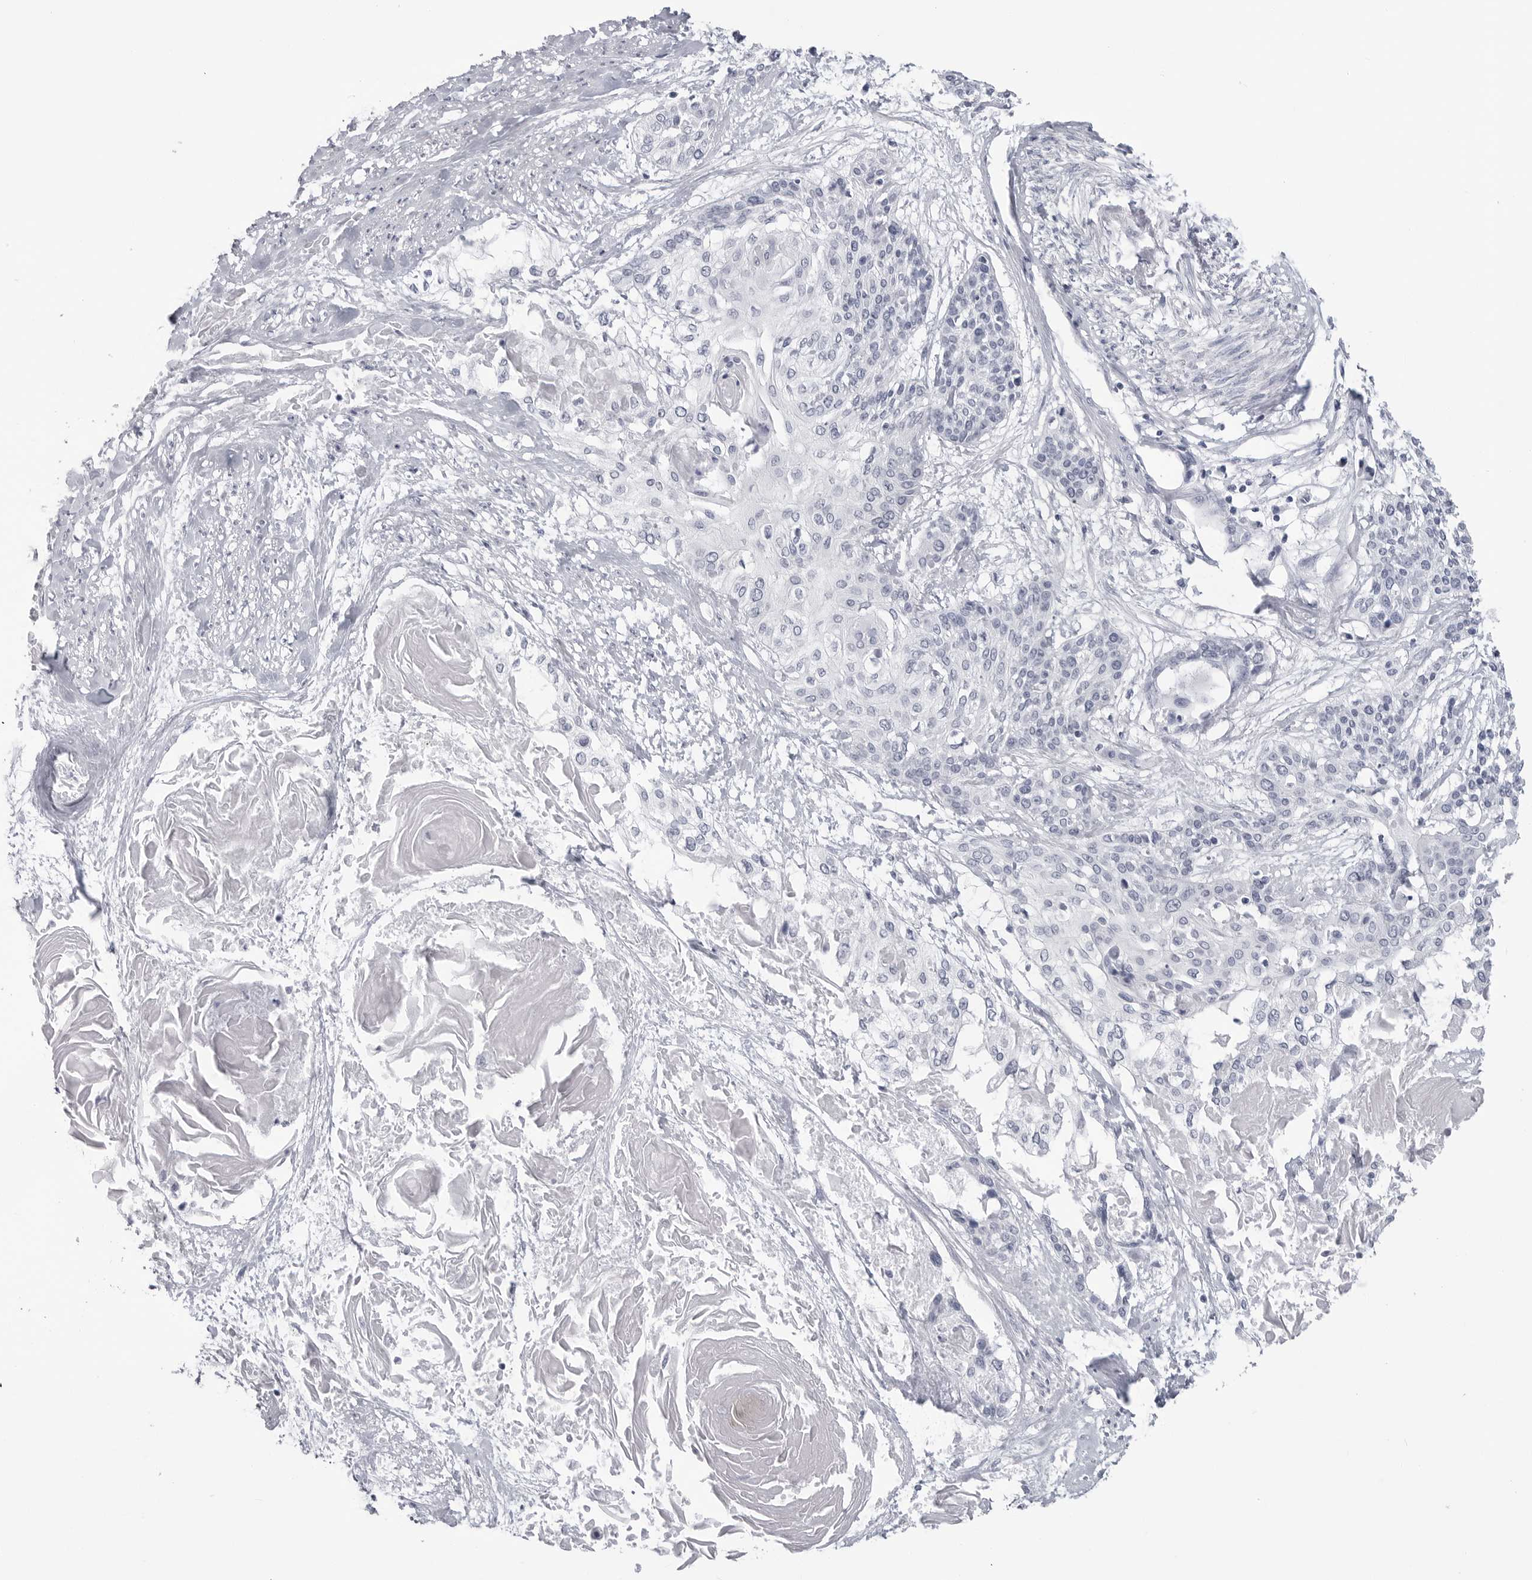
{"staining": {"intensity": "negative", "quantity": "none", "location": "none"}, "tissue": "cervical cancer", "cell_type": "Tumor cells", "image_type": "cancer", "snomed": [{"axis": "morphology", "description": "Squamous cell carcinoma, NOS"}, {"axis": "topography", "description": "Cervix"}], "caption": "Tumor cells are negative for protein expression in human cervical squamous cell carcinoma.", "gene": "PGA3", "patient": {"sex": "female", "age": 57}}